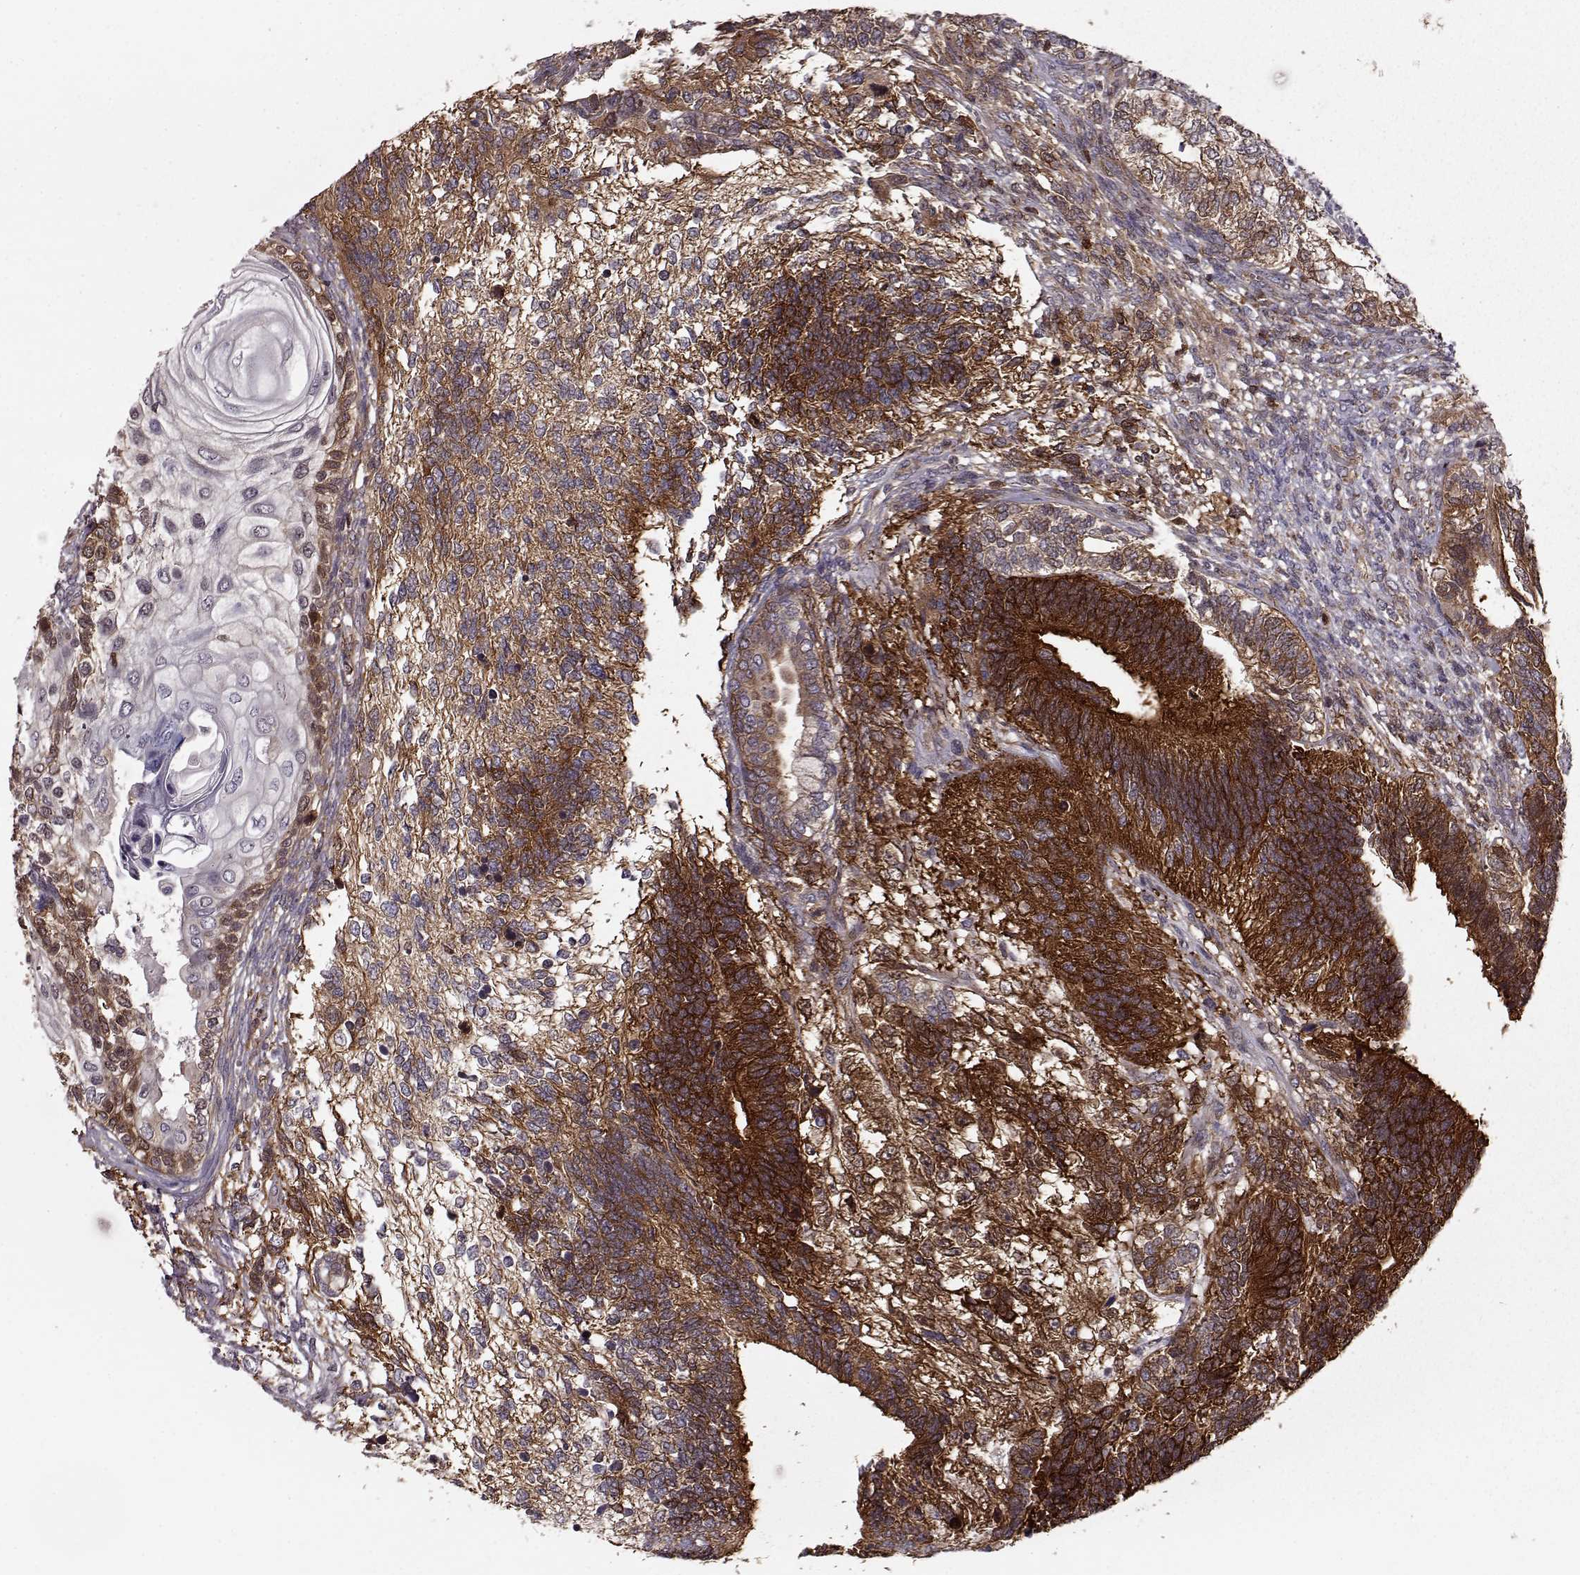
{"staining": {"intensity": "strong", "quantity": ">75%", "location": "cytoplasmic/membranous,nuclear"}, "tissue": "testis cancer", "cell_type": "Tumor cells", "image_type": "cancer", "snomed": [{"axis": "morphology", "description": "Seminoma, NOS"}, {"axis": "morphology", "description": "Carcinoma, Embryonal, NOS"}, {"axis": "topography", "description": "Testis"}], "caption": "Strong cytoplasmic/membranous and nuclear protein expression is appreciated in approximately >75% of tumor cells in testis seminoma.", "gene": "RANBP1", "patient": {"sex": "male", "age": 41}}